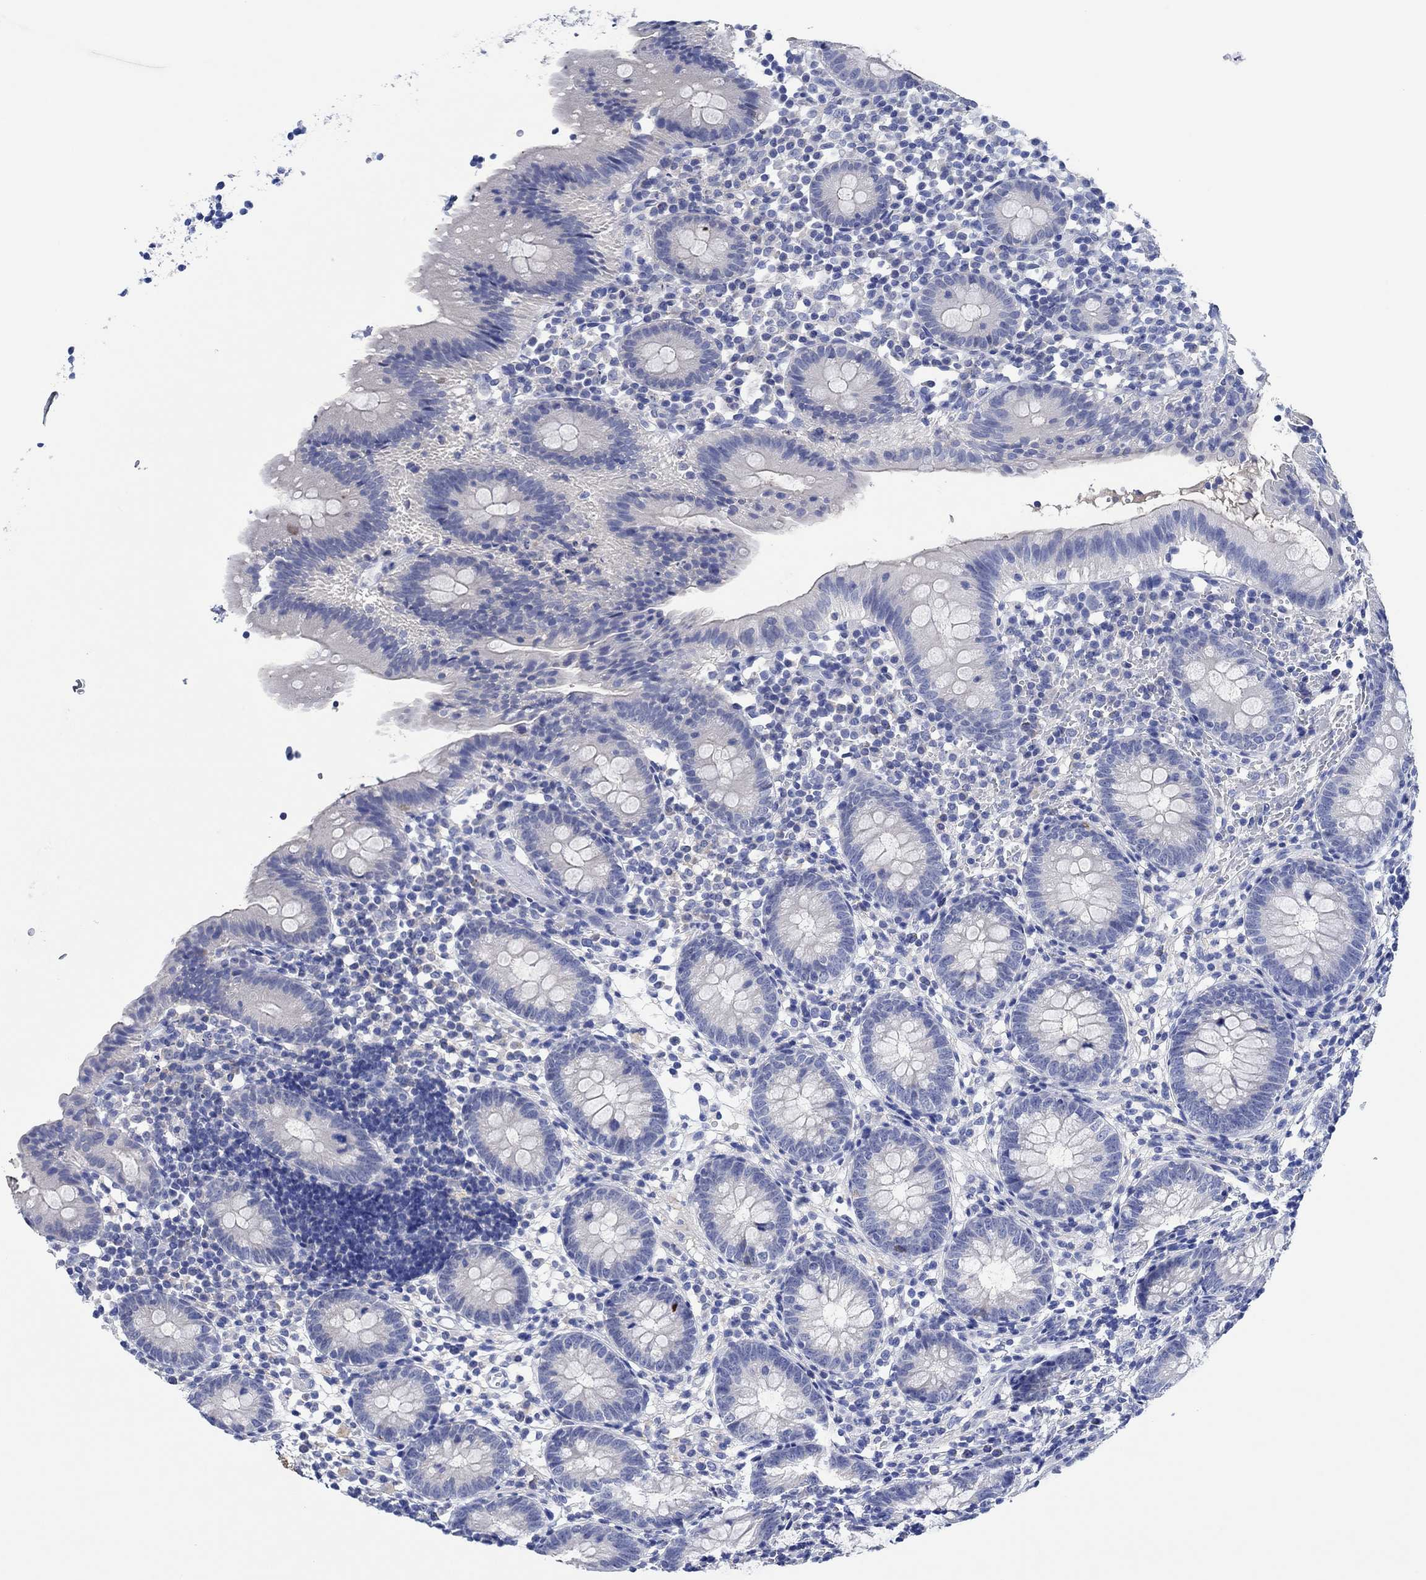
{"staining": {"intensity": "negative", "quantity": "none", "location": "none"}, "tissue": "appendix", "cell_type": "Glandular cells", "image_type": "normal", "snomed": [{"axis": "morphology", "description": "Normal tissue, NOS"}, {"axis": "topography", "description": "Appendix"}], "caption": "Glandular cells show no significant staining in benign appendix. The staining is performed using DAB brown chromogen with nuclei counter-stained in using hematoxylin.", "gene": "CPNE6", "patient": {"sex": "female", "age": 40}}